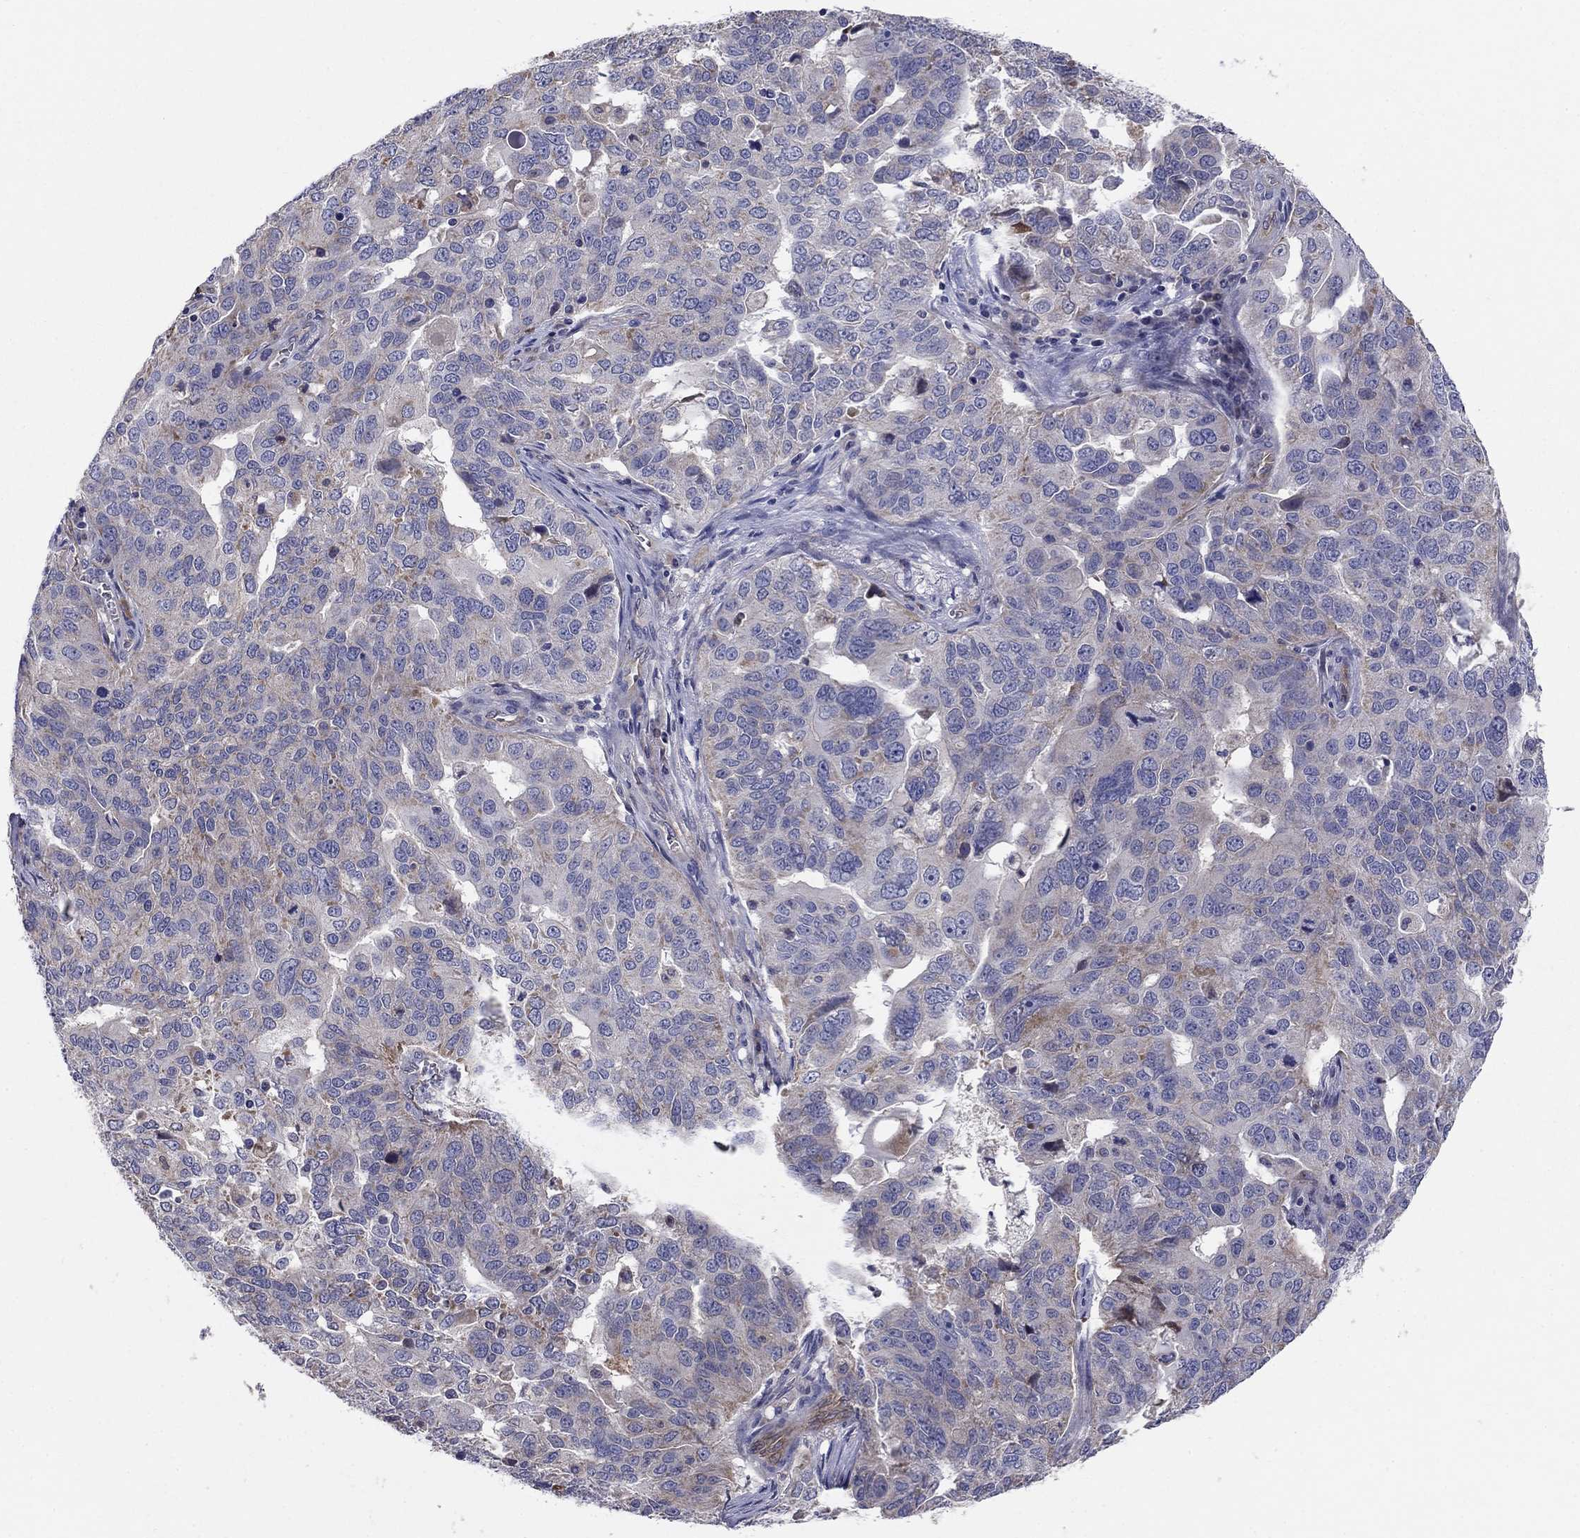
{"staining": {"intensity": "negative", "quantity": "none", "location": "none"}, "tissue": "ovarian cancer", "cell_type": "Tumor cells", "image_type": "cancer", "snomed": [{"axis": "morphology", "description": "Carcinoma, endometroid"}, {"axis": "topography", "description": "Soft tissue"}, {"axis": "topography", "description": "Ovary"}], "caption": "This is an immunohistochemistry image of ovarian cancer. There is no expression in tumor cells.", "gene": "EMP2", "patient": {"sex": "female", "age": 52}}